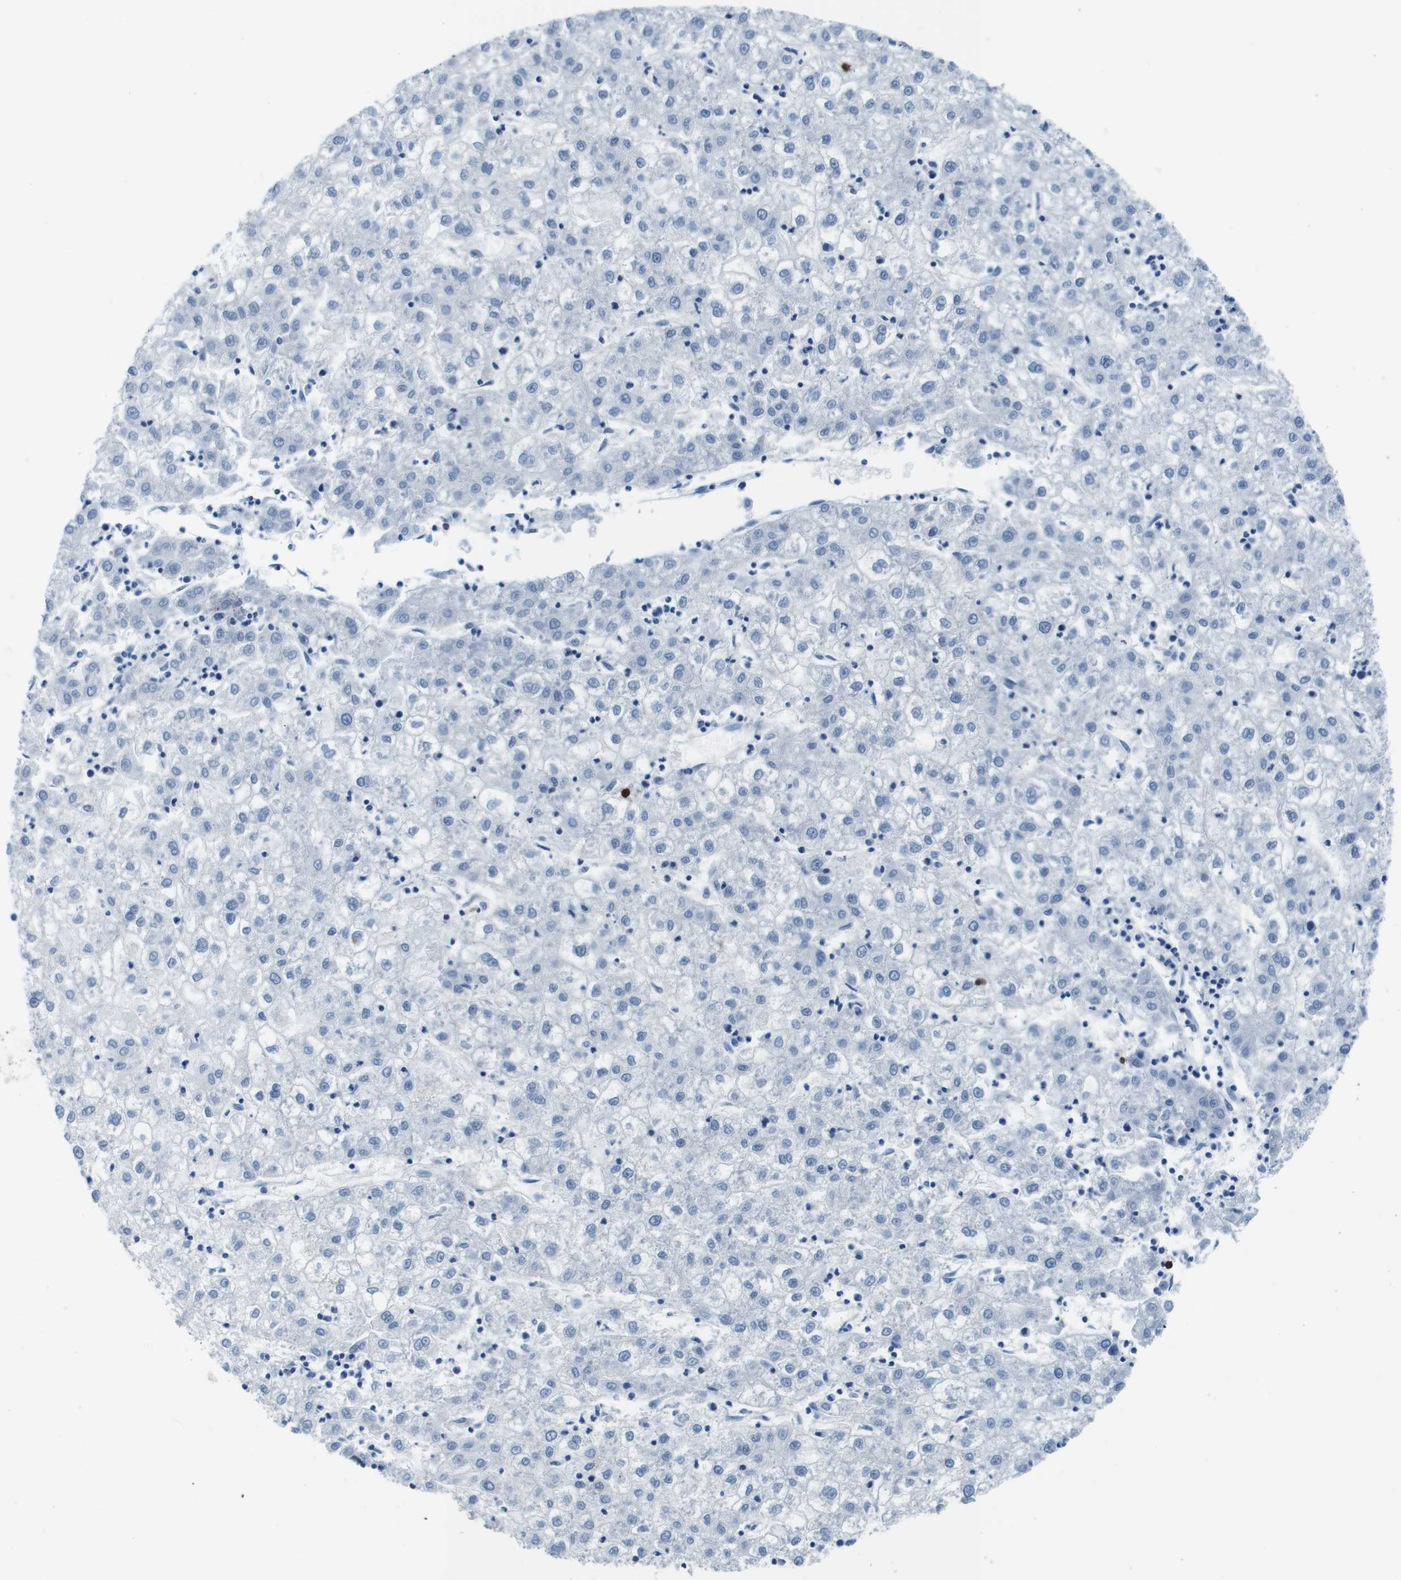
{"staining": {"intensity": "negative", "quantity": "none", "location": "none"}, "tissue": "liver cancer", "cell_type": "Tumor cells", "image_type": "cancer", "snomed": [{"axis": "morphology", "description": "Carcinoma, Hepatocellular, NOS"}, {"axis": "topography", "description": "Liver"}], "caption": "Protein analysis of liver hepatocellular carcinoma exhibits no significant expression in tumor cells. Nuclei are stained in blue.", "gene": "IGHD", "patient": {"sex": "male", "age": 72}}